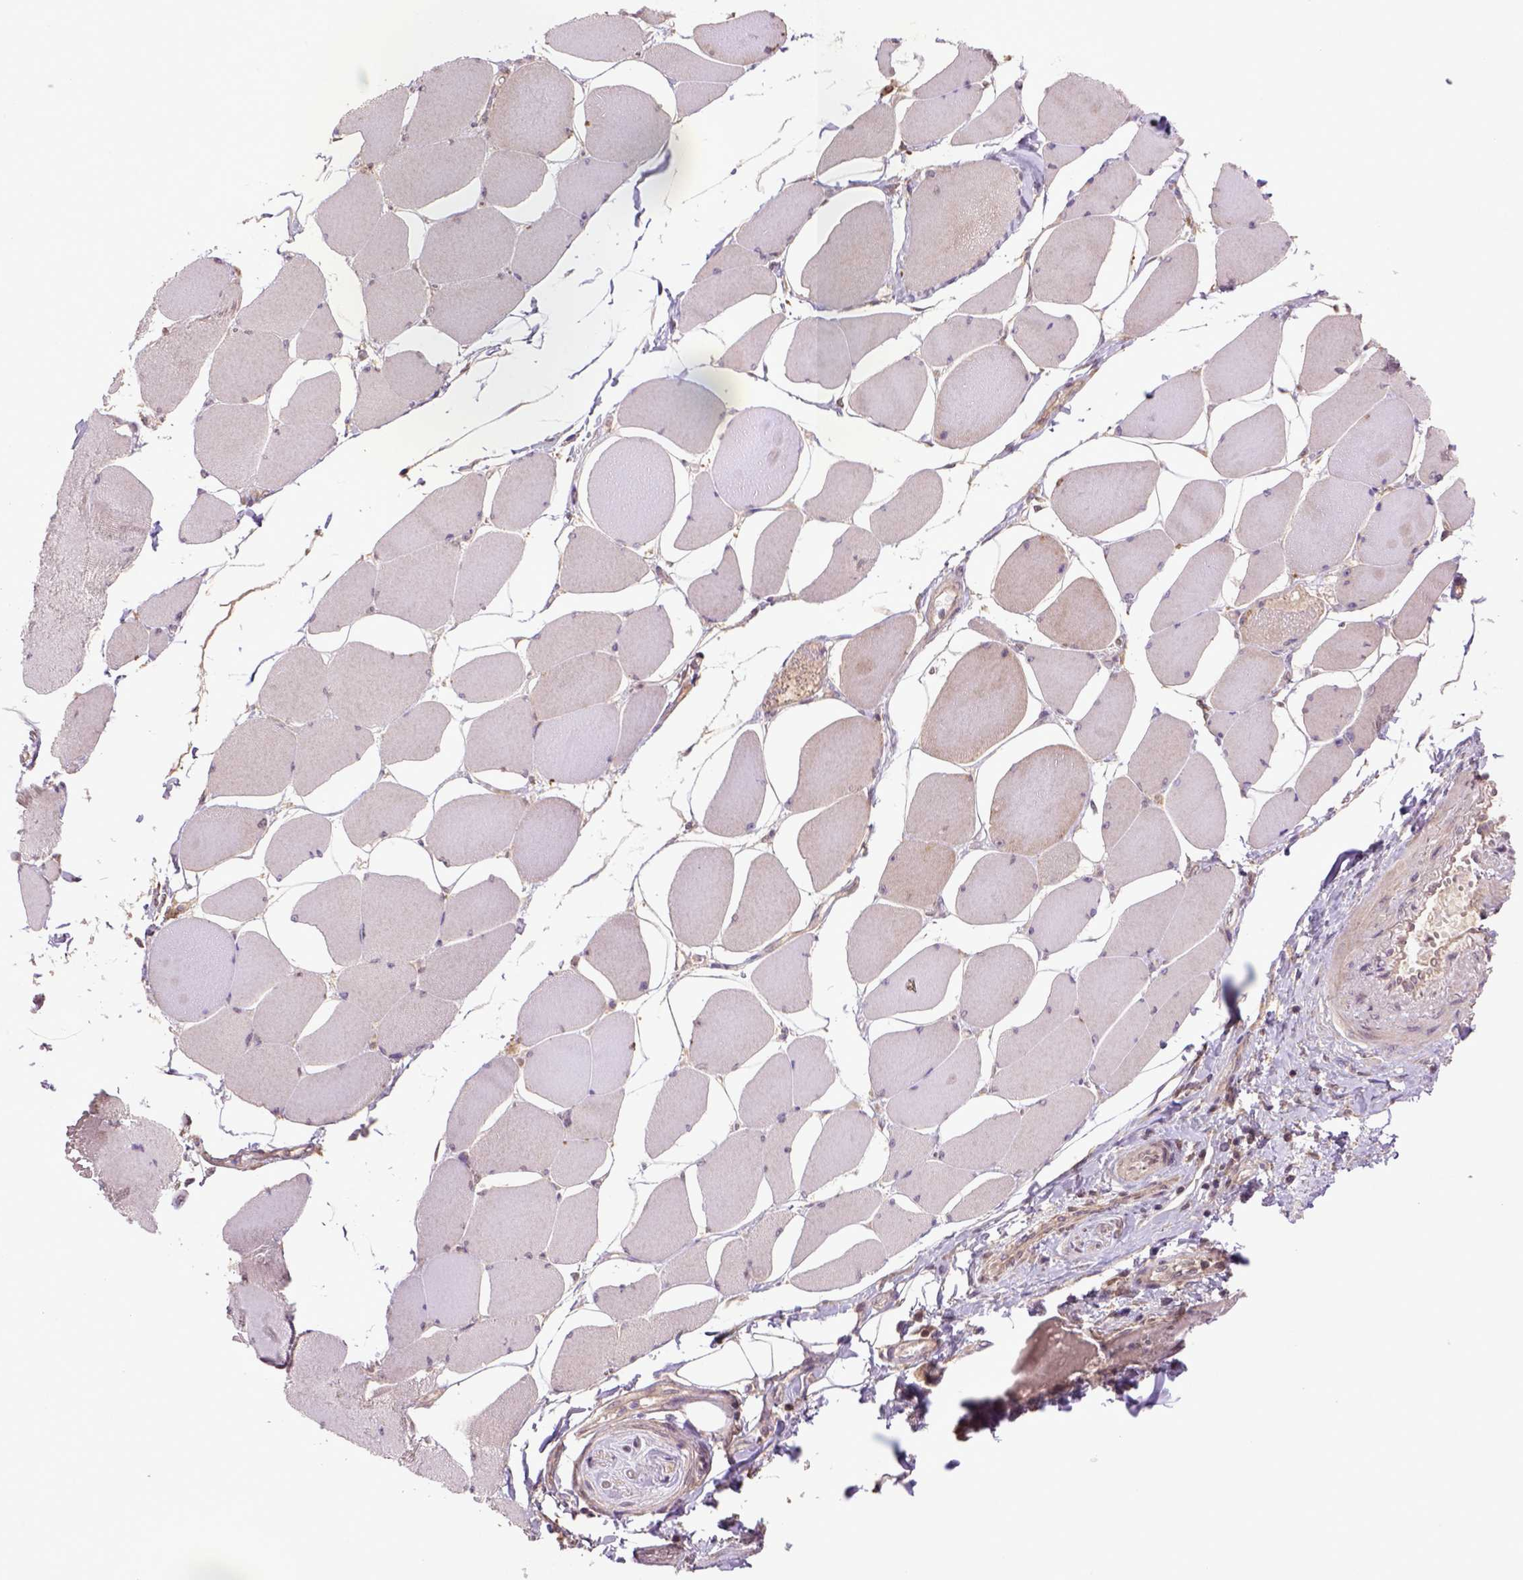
{"staining": {"intensity": "negative", "quantity": "none", "location": "none"}, "tissue": "skeletal muscle", "cell_type": "Myocytes", "image_type": "normal", "snomed": [{"axis": "morphology", "description": "Normal tissue, NOS"}, {"axis": "topography", "description": "Skeletal muscle"}], "caption": "Photomicrograph shows no protein positivity in myocytes of unremarkable skeletal muscle. (DAB immunohistochemistry (IHC) with hematoxylin counter stain).", "gene": "HSPBP1", "patient": {"sex": "female", "age": 75}}